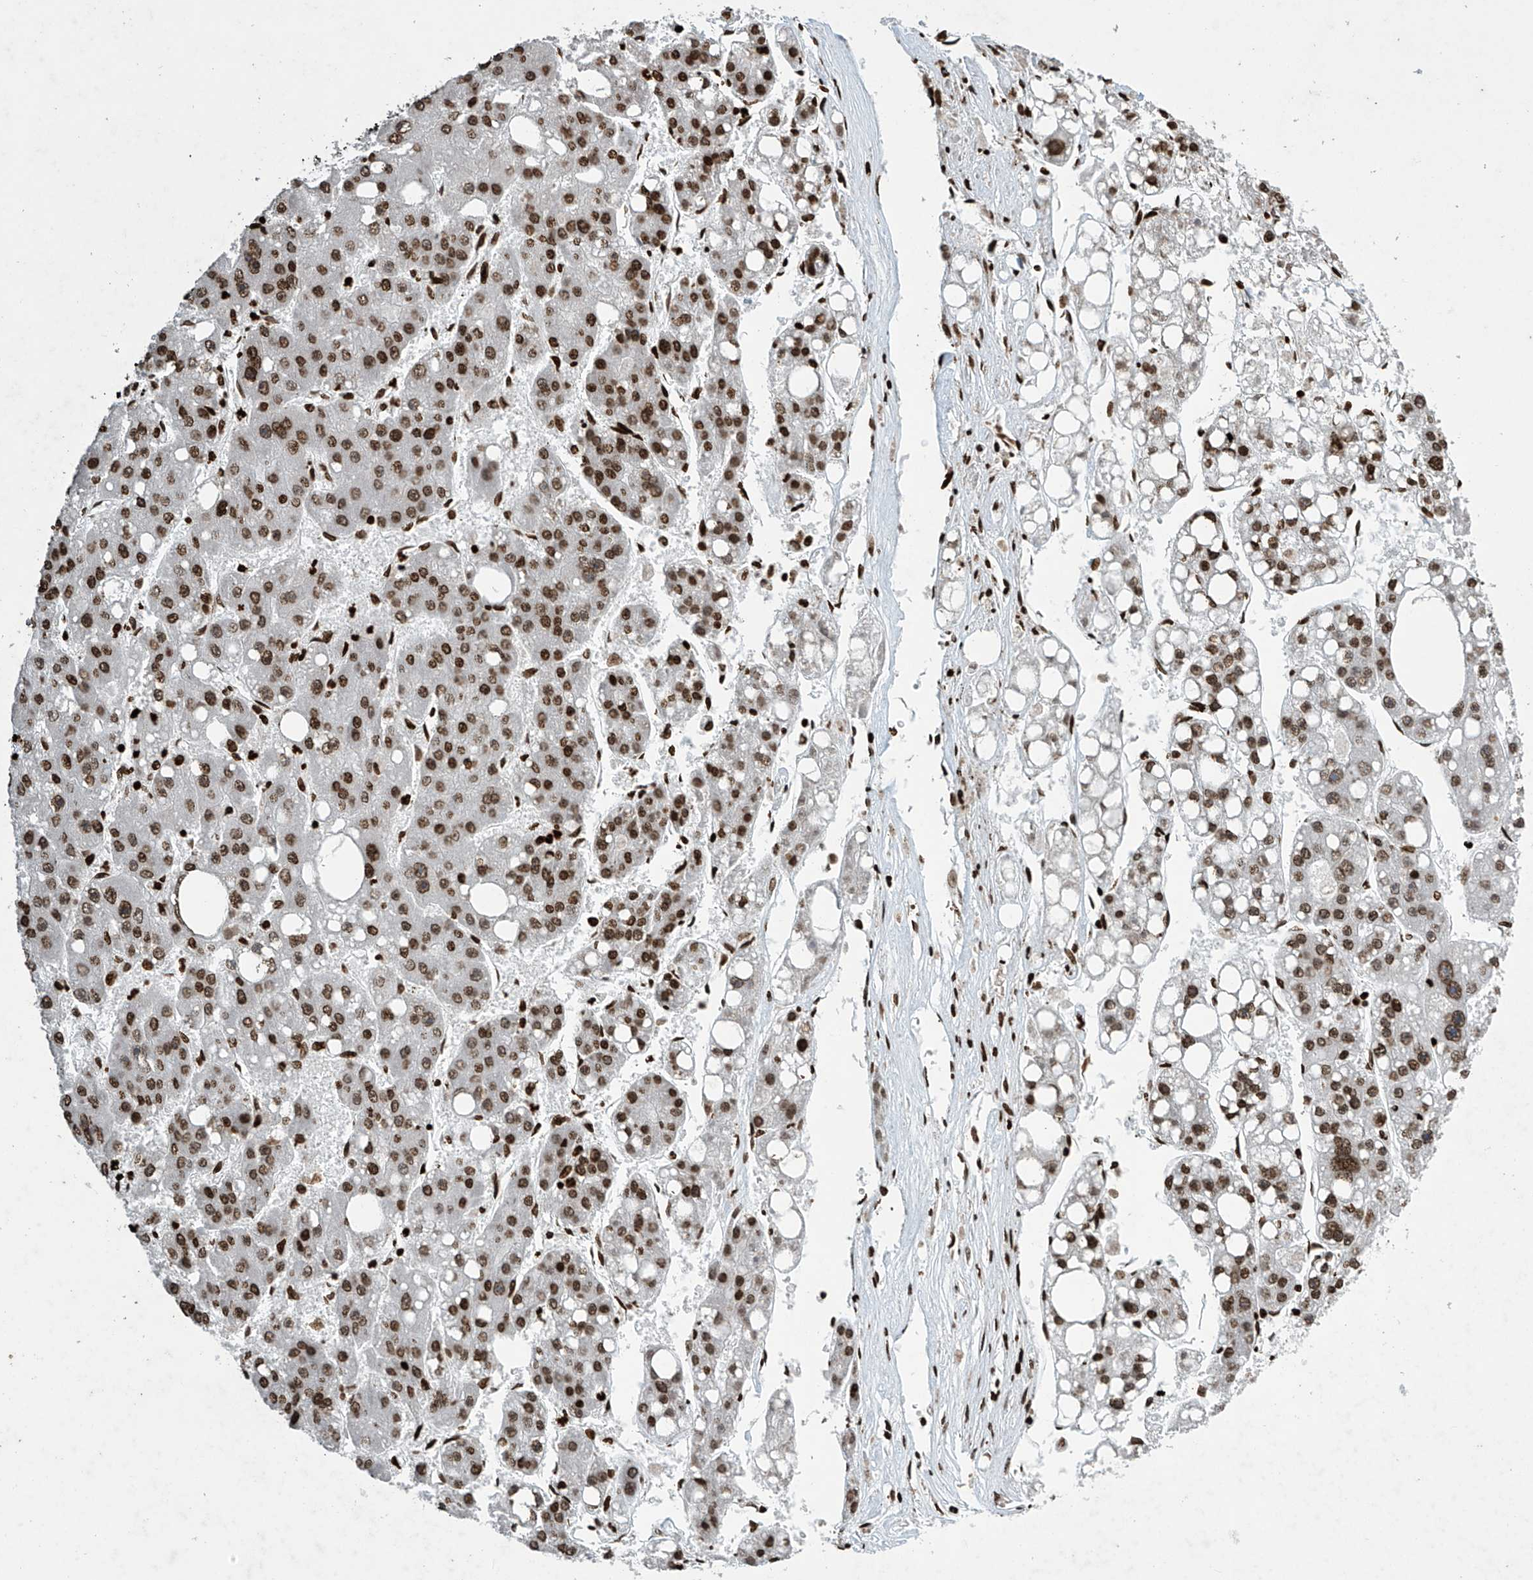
{"staining": {"intensity": "strong", "quantity": ">75%", "location": "nuclear"}, "tissue": "liver cancer", "cell_type": "Tumor cells", "image_type": "cancer", "snomed": [{"axis": "morphology", "description": "Carcinoma, Hepatocellular, NOS"}, {"axis": "topography", "description": "Liver"}], "caption": "A photomicrograph showing strong nuclear positivity in approximately >75% of tumor cells in hepatocellular carcinoma (liver), as visualized by brown immunohistochemical staining.", "gene": "H4C16", "patient": {"sex": "female", "age": 61}}